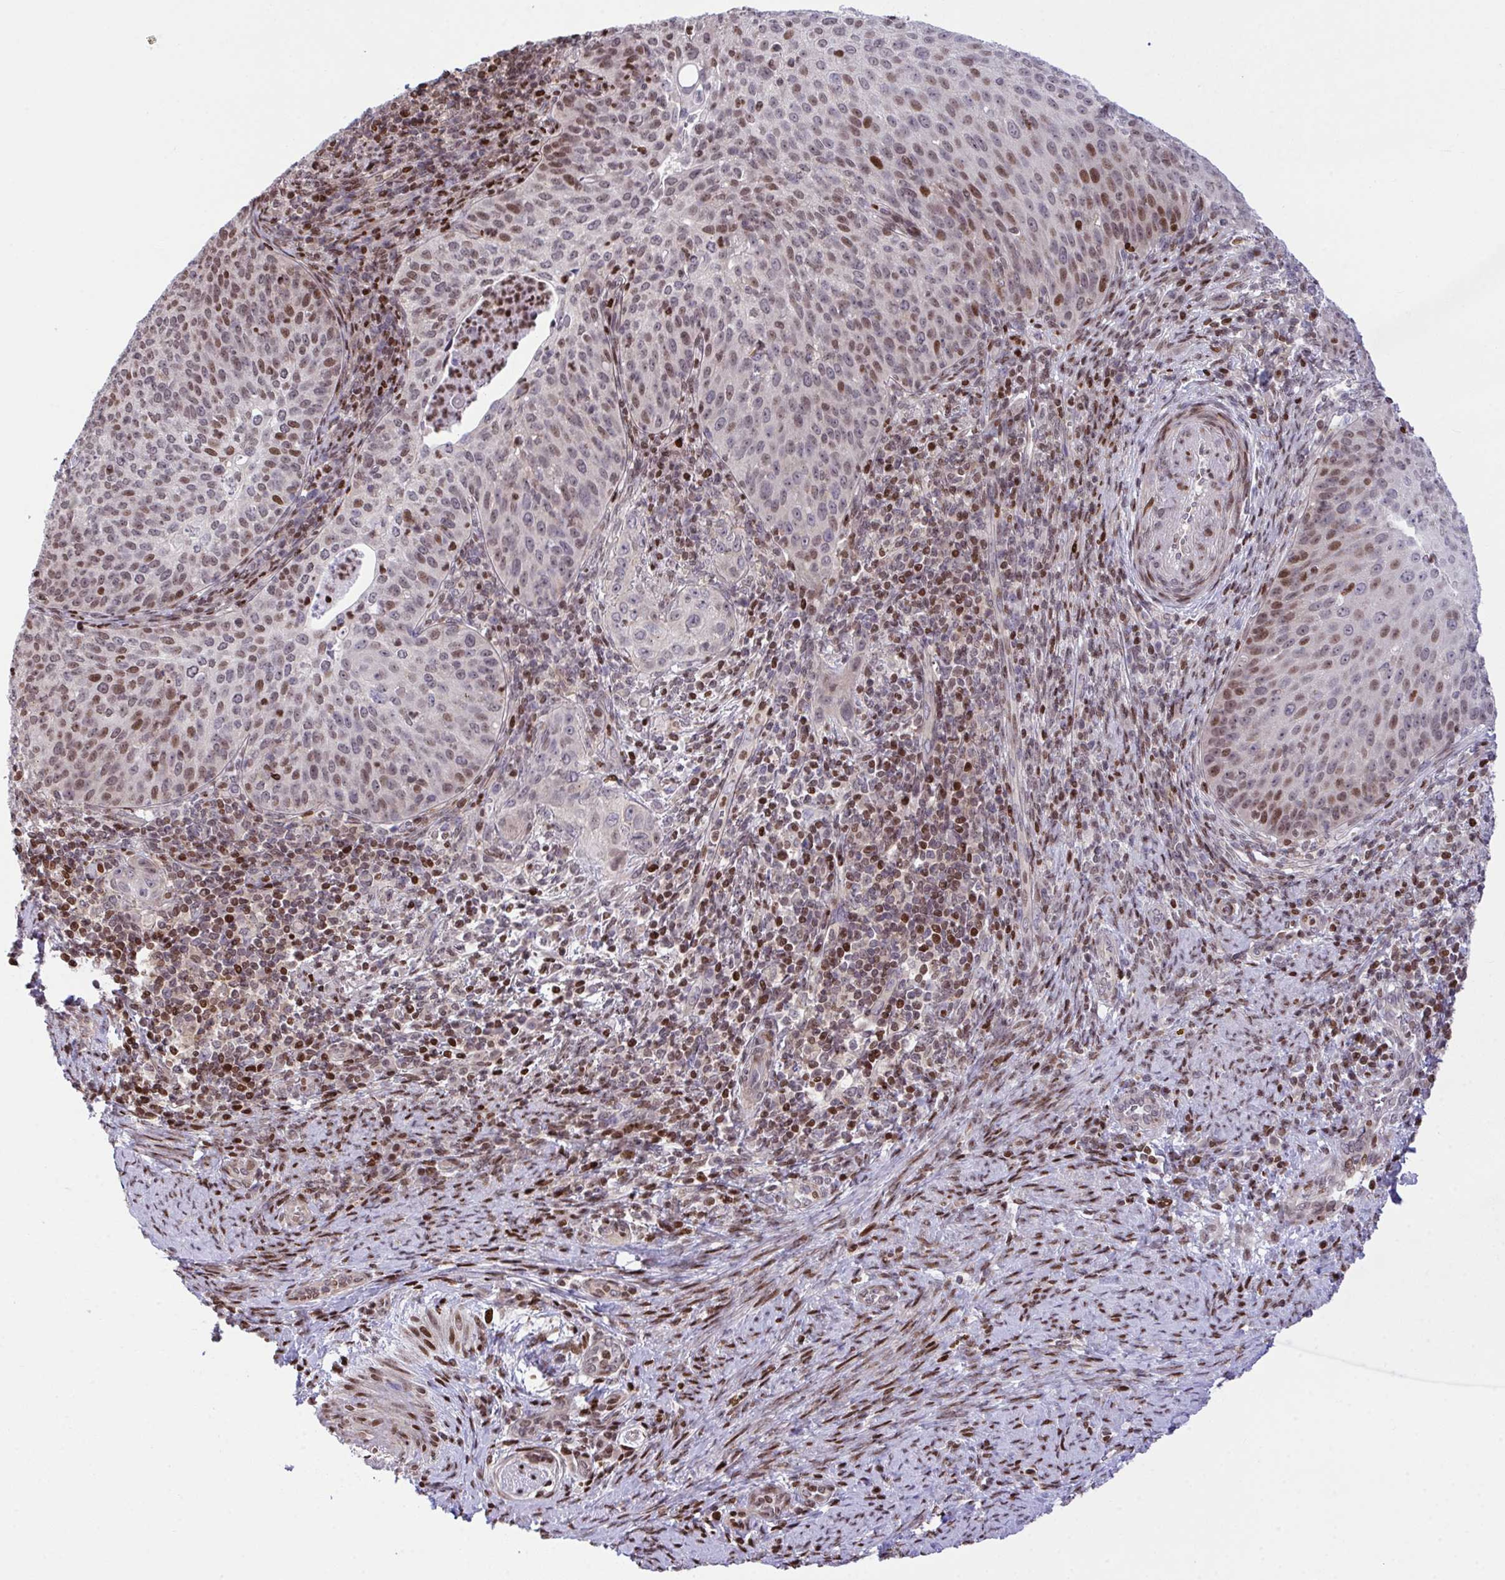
{"staining": {"intensity": "moderate", "quantity": "25%-75%", "location": "nuclear"}, "tissue": "cervical cancer", "cell_type": "Tumor cells", "image_type": "cancer", "snomed": [{"axis": "morphology", "description": "Squamous cell carcinoma, NOS"}, {"axis": "topography", "description": "Cervix"}], "caption": "Protein staining of cervical cancer (squamous cell carcinoma) tissue shows moderate nuclear staining in approximately 25%-75% of tumor cells. (DAB = brown stain, brightfield microscopy at high magnification).", "gene": "RAPGEF5", "patient": {"sex": "female", "age": 30}}